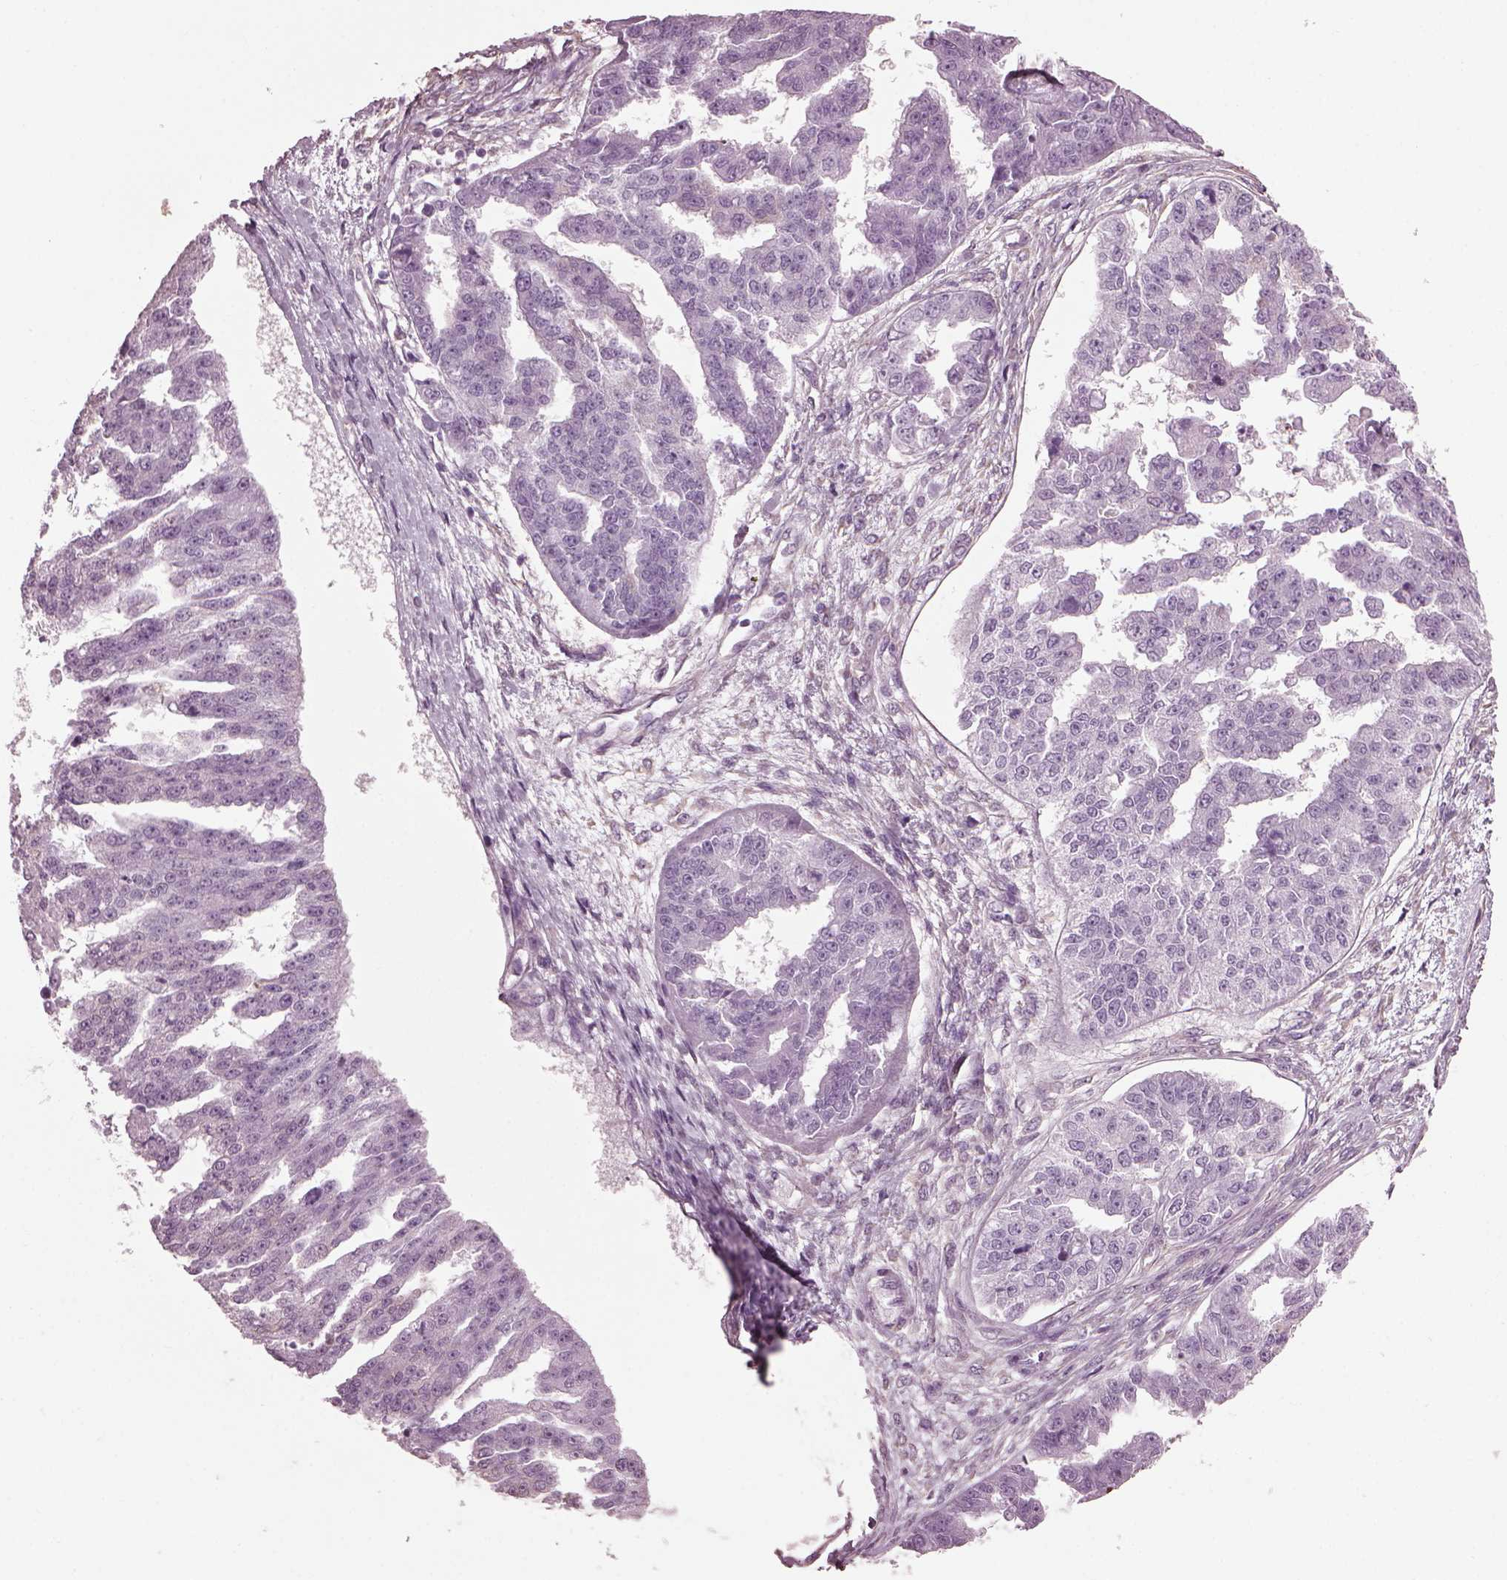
{"staining": {"intensity": "negative", "quantity": "none", "location": "none"}, "tissue": "ovarian cancer", "cell_type": "Tumor cells", "image_type": "cancer", "snomed": [{"axis": "morphology", "description": "Cystadenocarcinoma, serous, NOS"}, {"axis": "topography", "description": "Ovary"}], "caption": "High magnification brightfield microscopy of ovarian cancer (serous cystadenocarcinoma) stained with DAB (brown) and counterstained with hematoxylin (blue): tumor cells show no significant expression. (Brightfield microscopy of DAB IHC at high magnification).", "gene": "CABP5", "patient": {"sex": "female", "age": 58}}